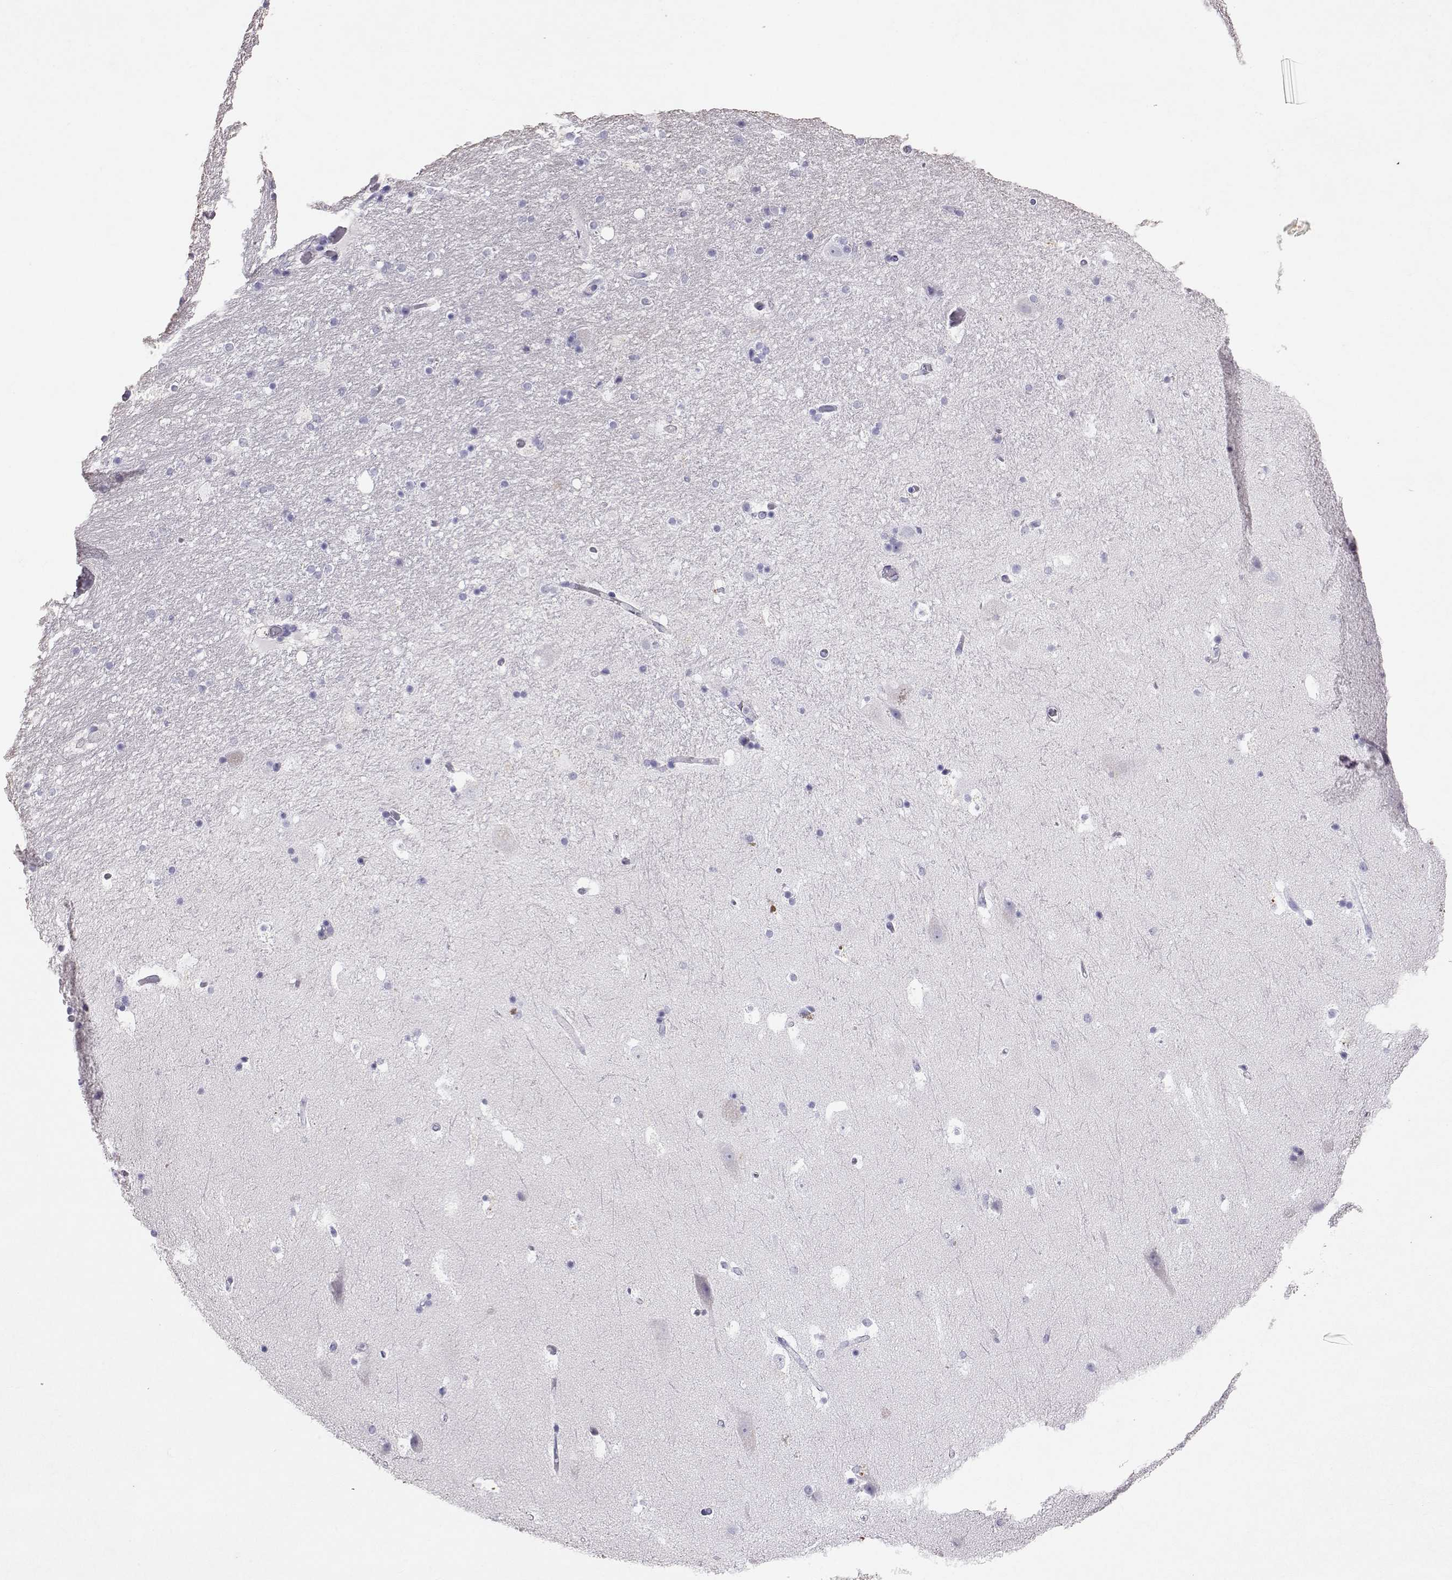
{"staining": {"intensity": "negative", "quantity": "none", "location": "none"}, "tissue": "hippocampus", "cell_type": "Glial cells", "image_type": "normal", "snomed": [{"axis": "morphology", "description": "Normal tissue, NOS"}, {"axis": "topography", "description": "Hippocampus"}], "caption": "Immunohistochemical staining of normal hippocampus shows no significant positivity in glial cells. The staining was performed using DAB to visualize the protein expression in brown, while the nuclei were stained in blue with hematoxylin (Magnification: 20x).", "gene": "RD3", "patient": {"sex": "male", "age": 51}}